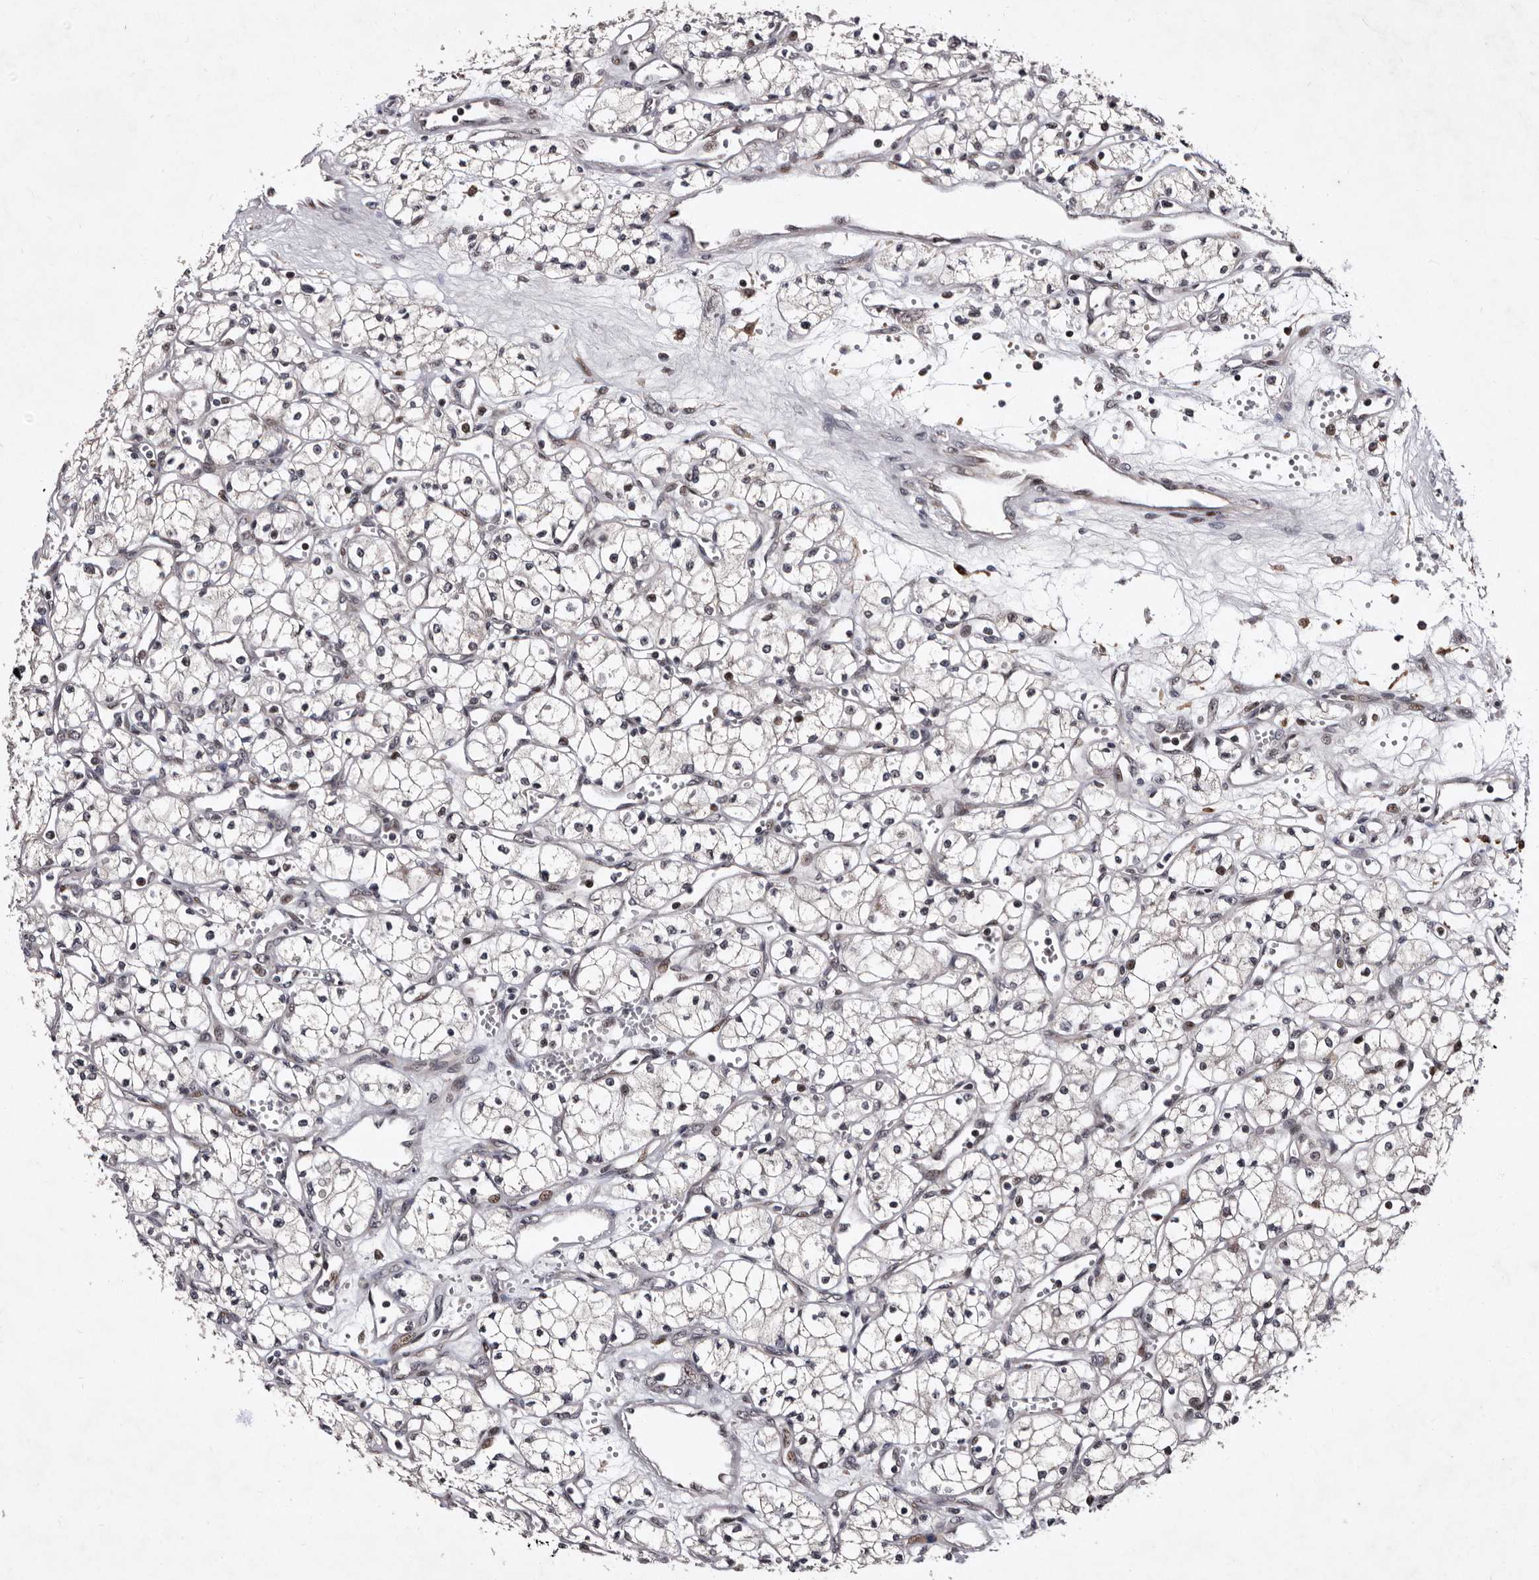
{"staining": {"intensity": "negative", "quantity": "none", "location": "none"}, "tissue": "renal cancer", "cell_type": "Tumor cells", "image_type": "cancer", "snomed": [{"axis": "morphology", "description": "Adenocarcinoma, NOS"}, {"axis": "topography", "description": "Kidney"}], "caption": "DAB immunohistochemical staining of renal cancer demonstrates no significant staining in tumor cells. The staining is performed using DAB (3,3'-diaminobenzidine) brown chromogen with nuclei counter-stained in using hematoxylin.", "gene": "TNKS", "patient": {"sex": "male", "age": 59}}